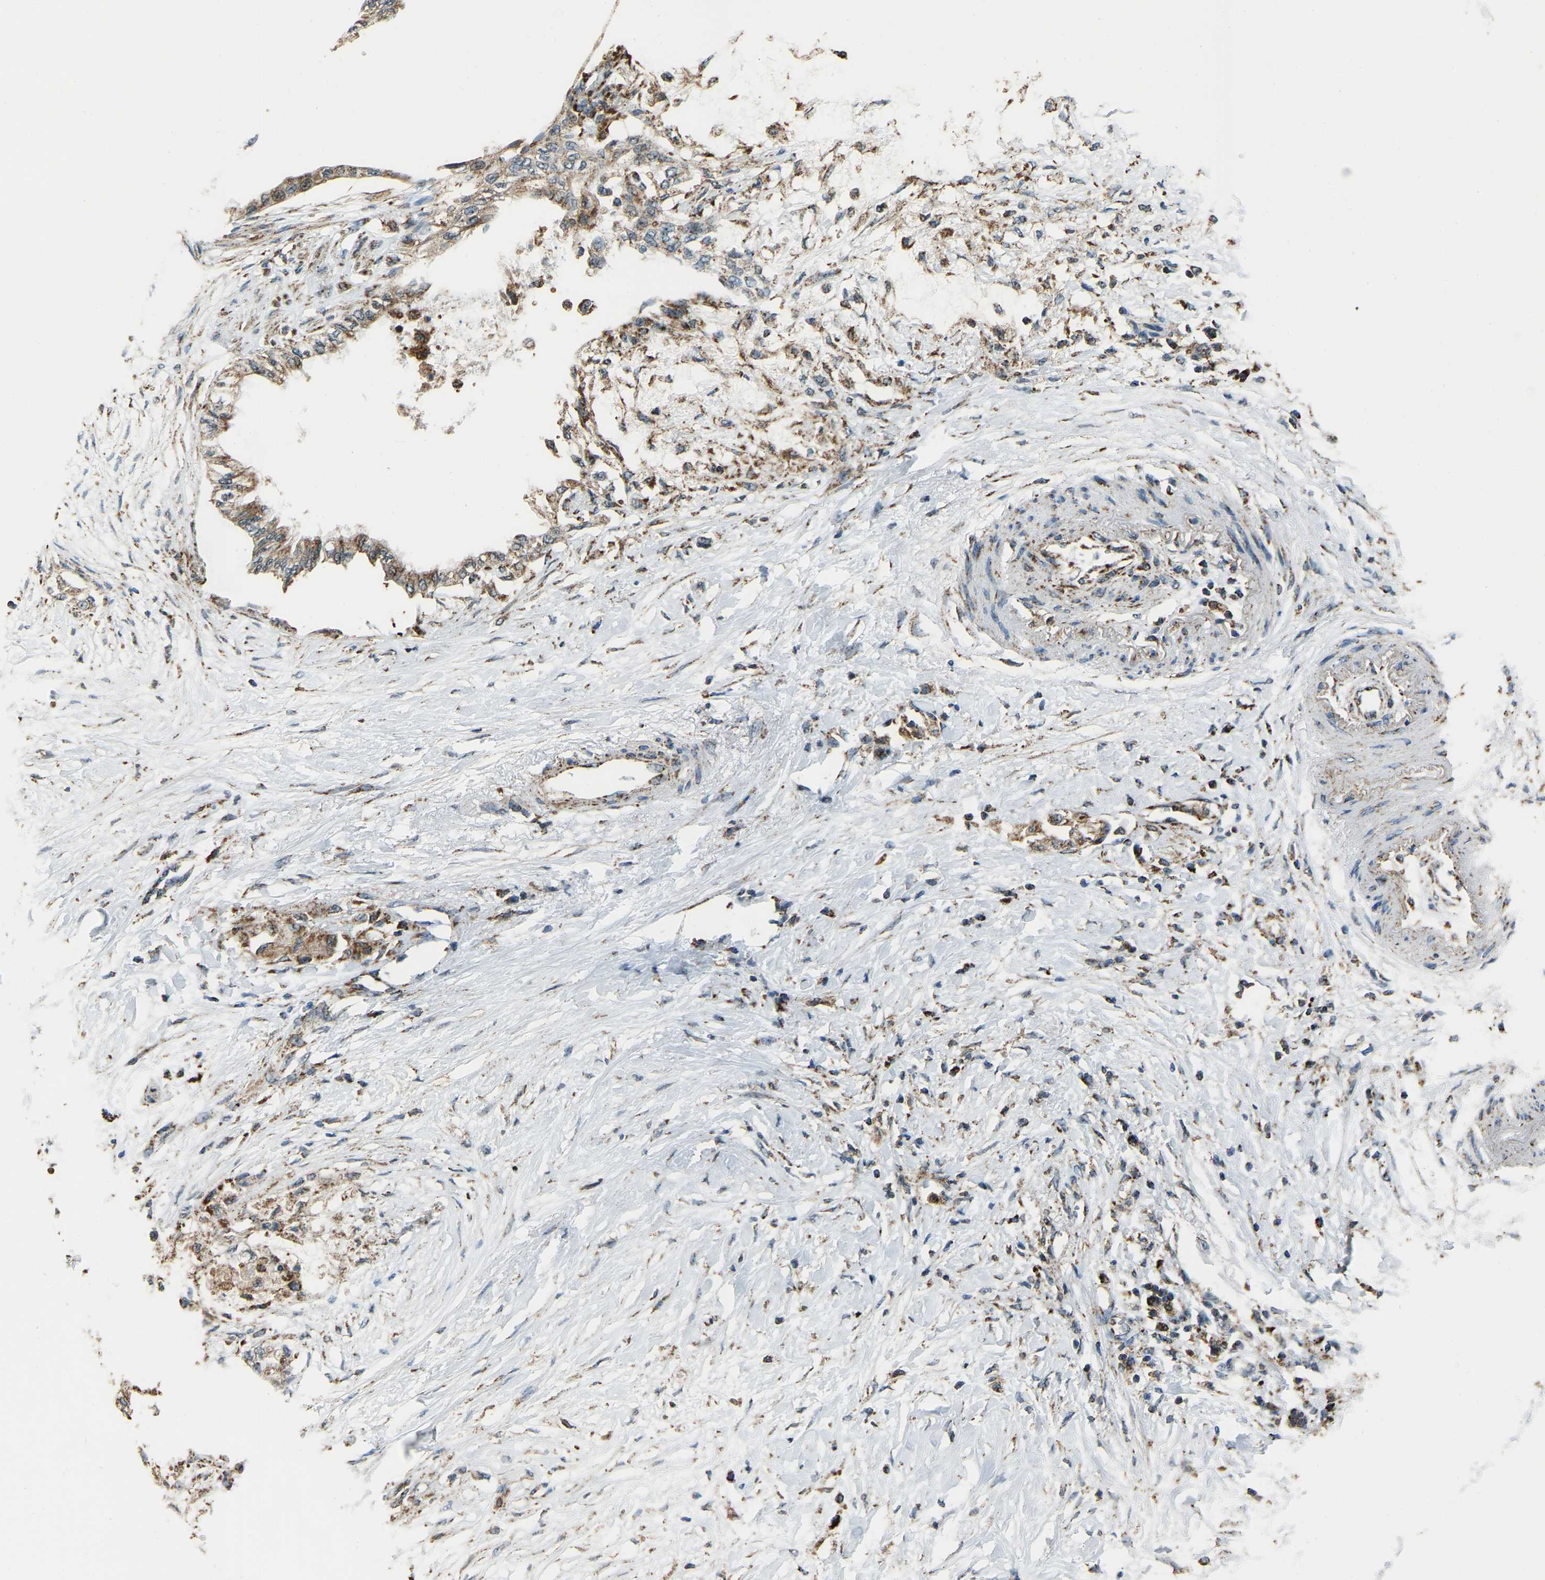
{"staining": {"intensity": "moderate", "quantity": ">75%", "location": "cytoplasmic/membranous"}, "tissue": "pancreatic cancer", "cell_type": "Tumor cells", "image_type": "cancer", "snomed": [{"axis": "morphology", "description": "Normal tissue, NOS"}, {"axis": "morphology", "description": "Adenocarcinoma, NOS"}, {"axis": "topography", "description": "Pancreas"}, {"axis": "topography", "description": "Duodenum"}], "caption": "The image demonstrates staining of pancreatic cancer, revealing moderate cytoplasmic/membranous protein staining (brown color) within tumor cells. Immunohistochemistry (ihc) stains the protein in brown and the nuclei are stained blue.", "gene": "RBM33", "patient": {"sex": "female", "age": 60}}